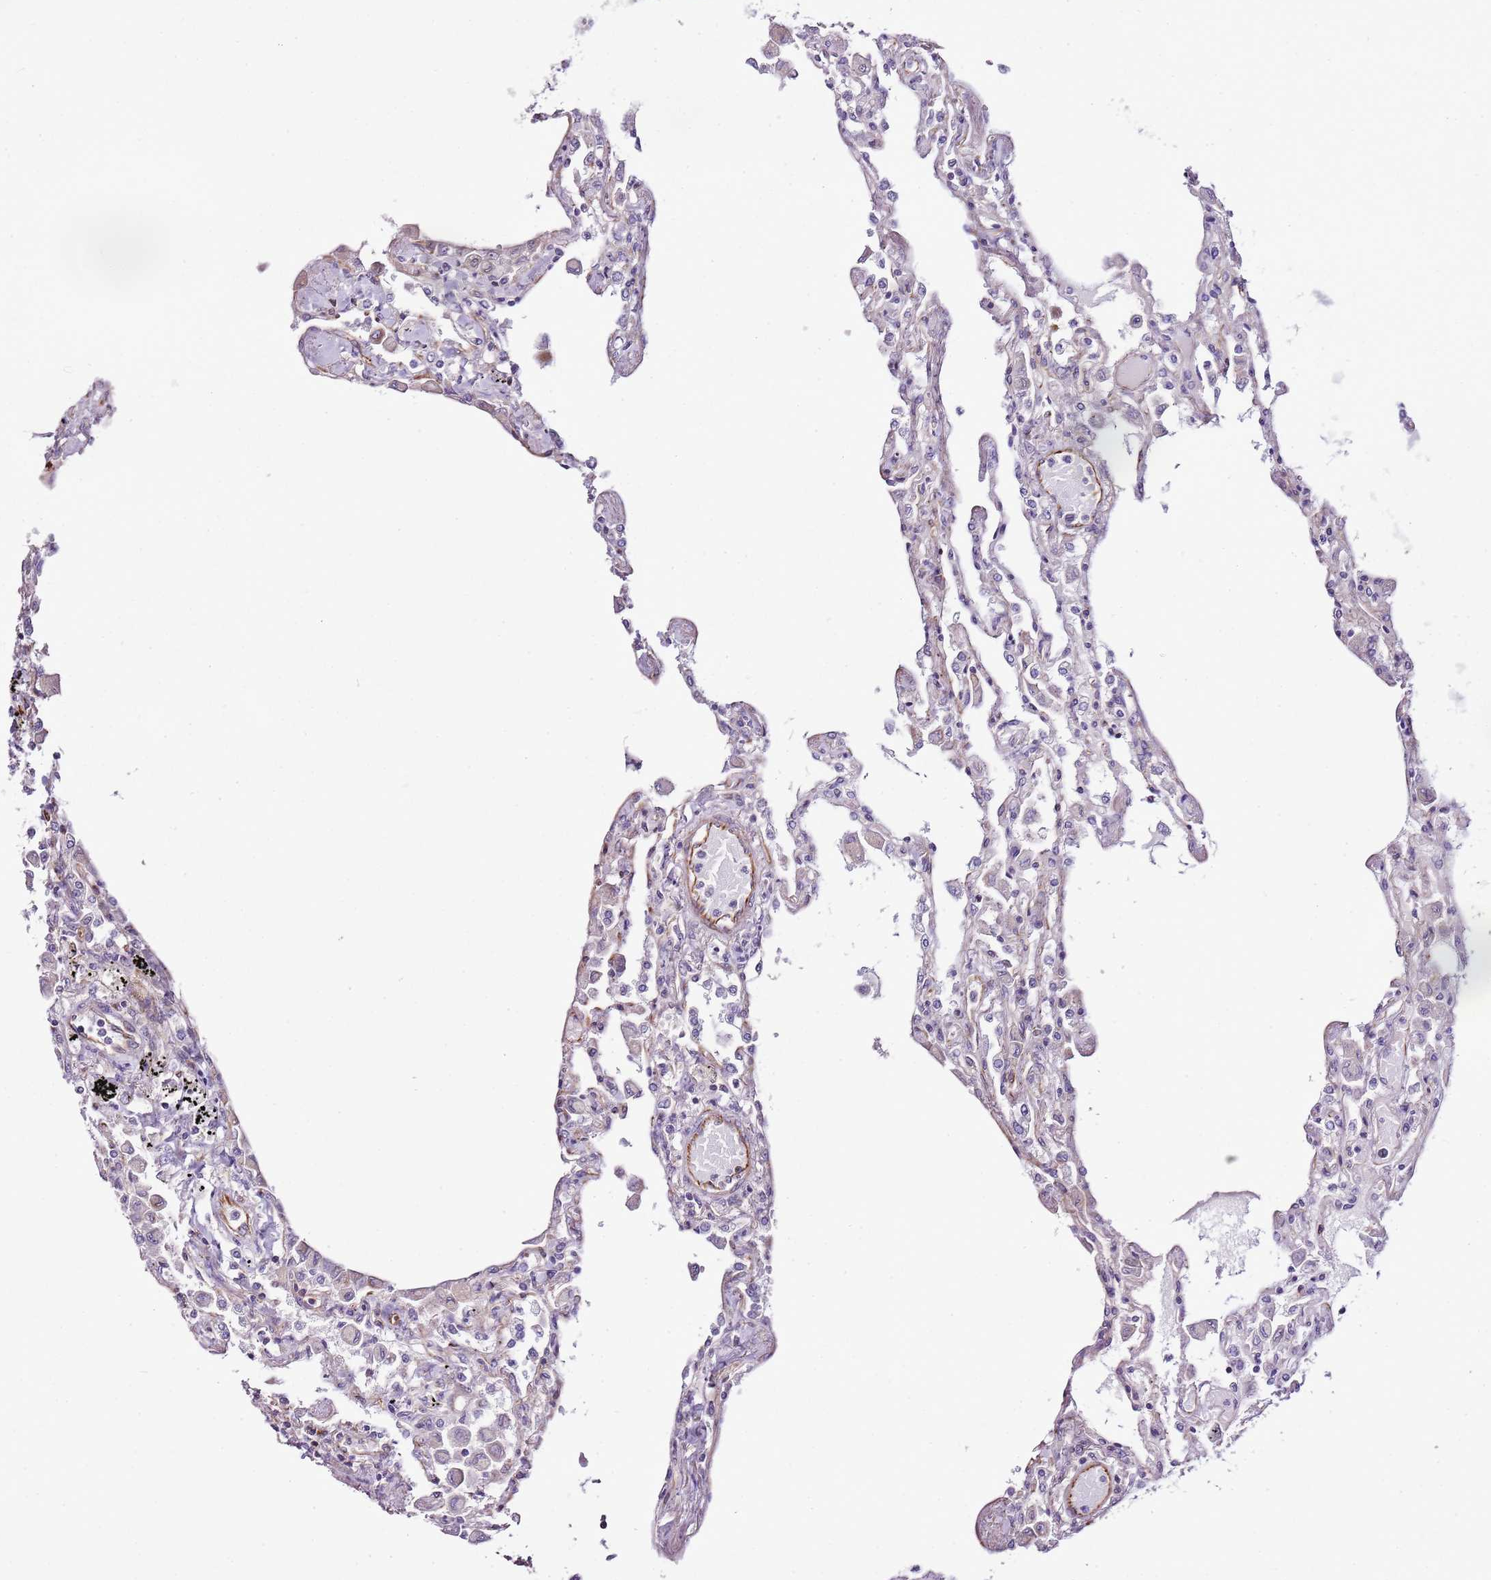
{"staining": {"intensity": "negative", "quantity": "none", "location": "none"}, "tissue": "lung", "cell_type": "Alveolar cells", "image_type": "normal", "snomed": [{"axis": "morphology", "description": "Normal tissue, NOS"}, {"axis": "topography", "description": "Bronchus"}, {"axis": "topography", "description": "Lung"}], "caption": "A histopathology image of lung stained for a protein shows no brown staining in alveolar cells. (Stains: DAB immunohistochemistry (IHC) with hematoxylin counter stain, Microscopy: brightfield microscopy at high magnification).", "gene": "ZNF786", "patient": {"sex": "female", "age": 49}}